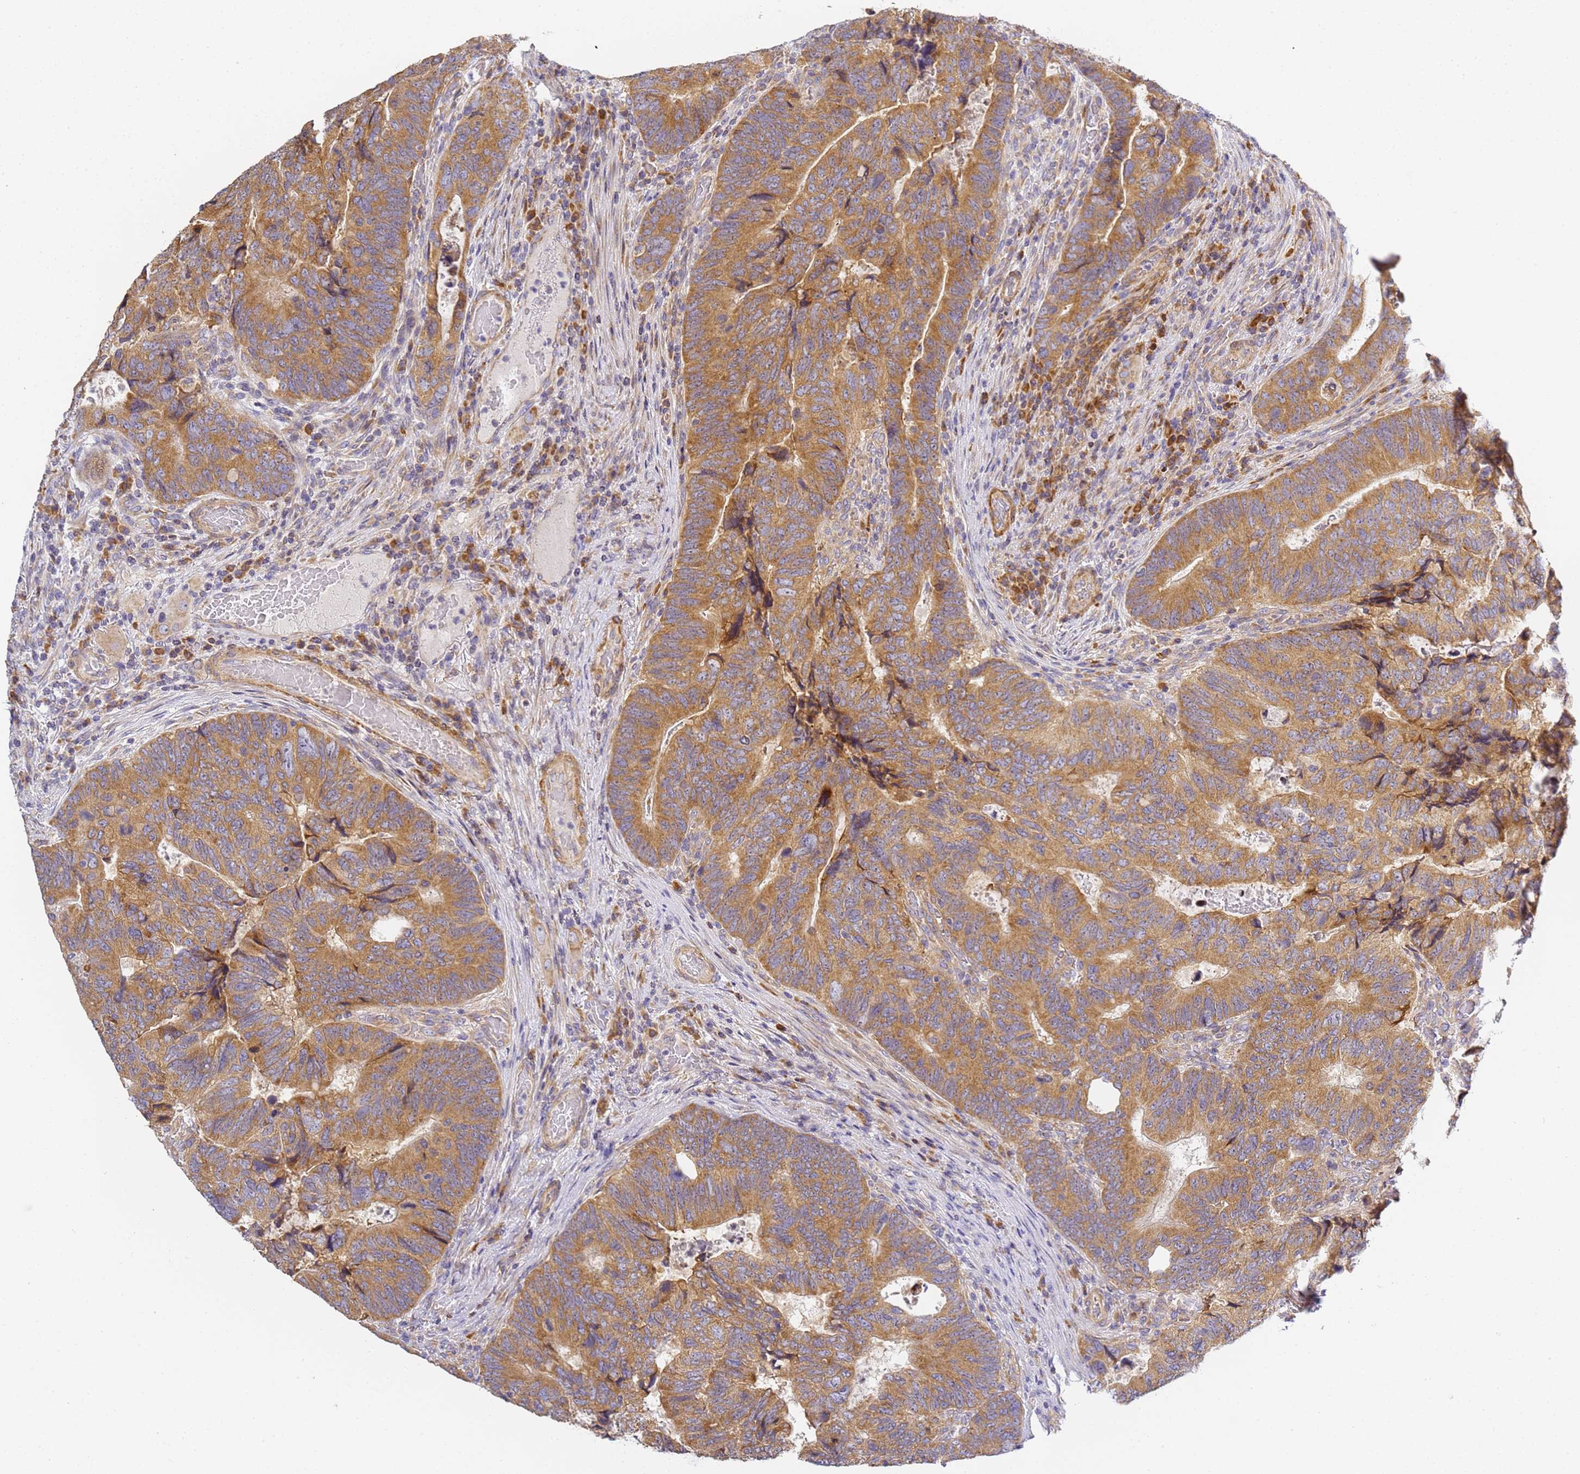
{"staining": {"intensity": "moderate", "quantity": ">75%", "location": "cytoplasmic/membranous"}, "tissue": "colorectal cancer", "cell_type": "Tumor cells", "image_type": "cancer", "snomed": [{"axis": "morphology", "description": "Adenocarcinoma, NOS"}, {"axis": "topography", "description": "Colon"}], "caption": "This image exhibits IHC staining of human colorectal cancer, with medium moderate cytoplasmic/membranous expression in approximately >75% of tumor cells.", "gene": "RPL13A", "patient": {"sex": "female", "age": 67}}